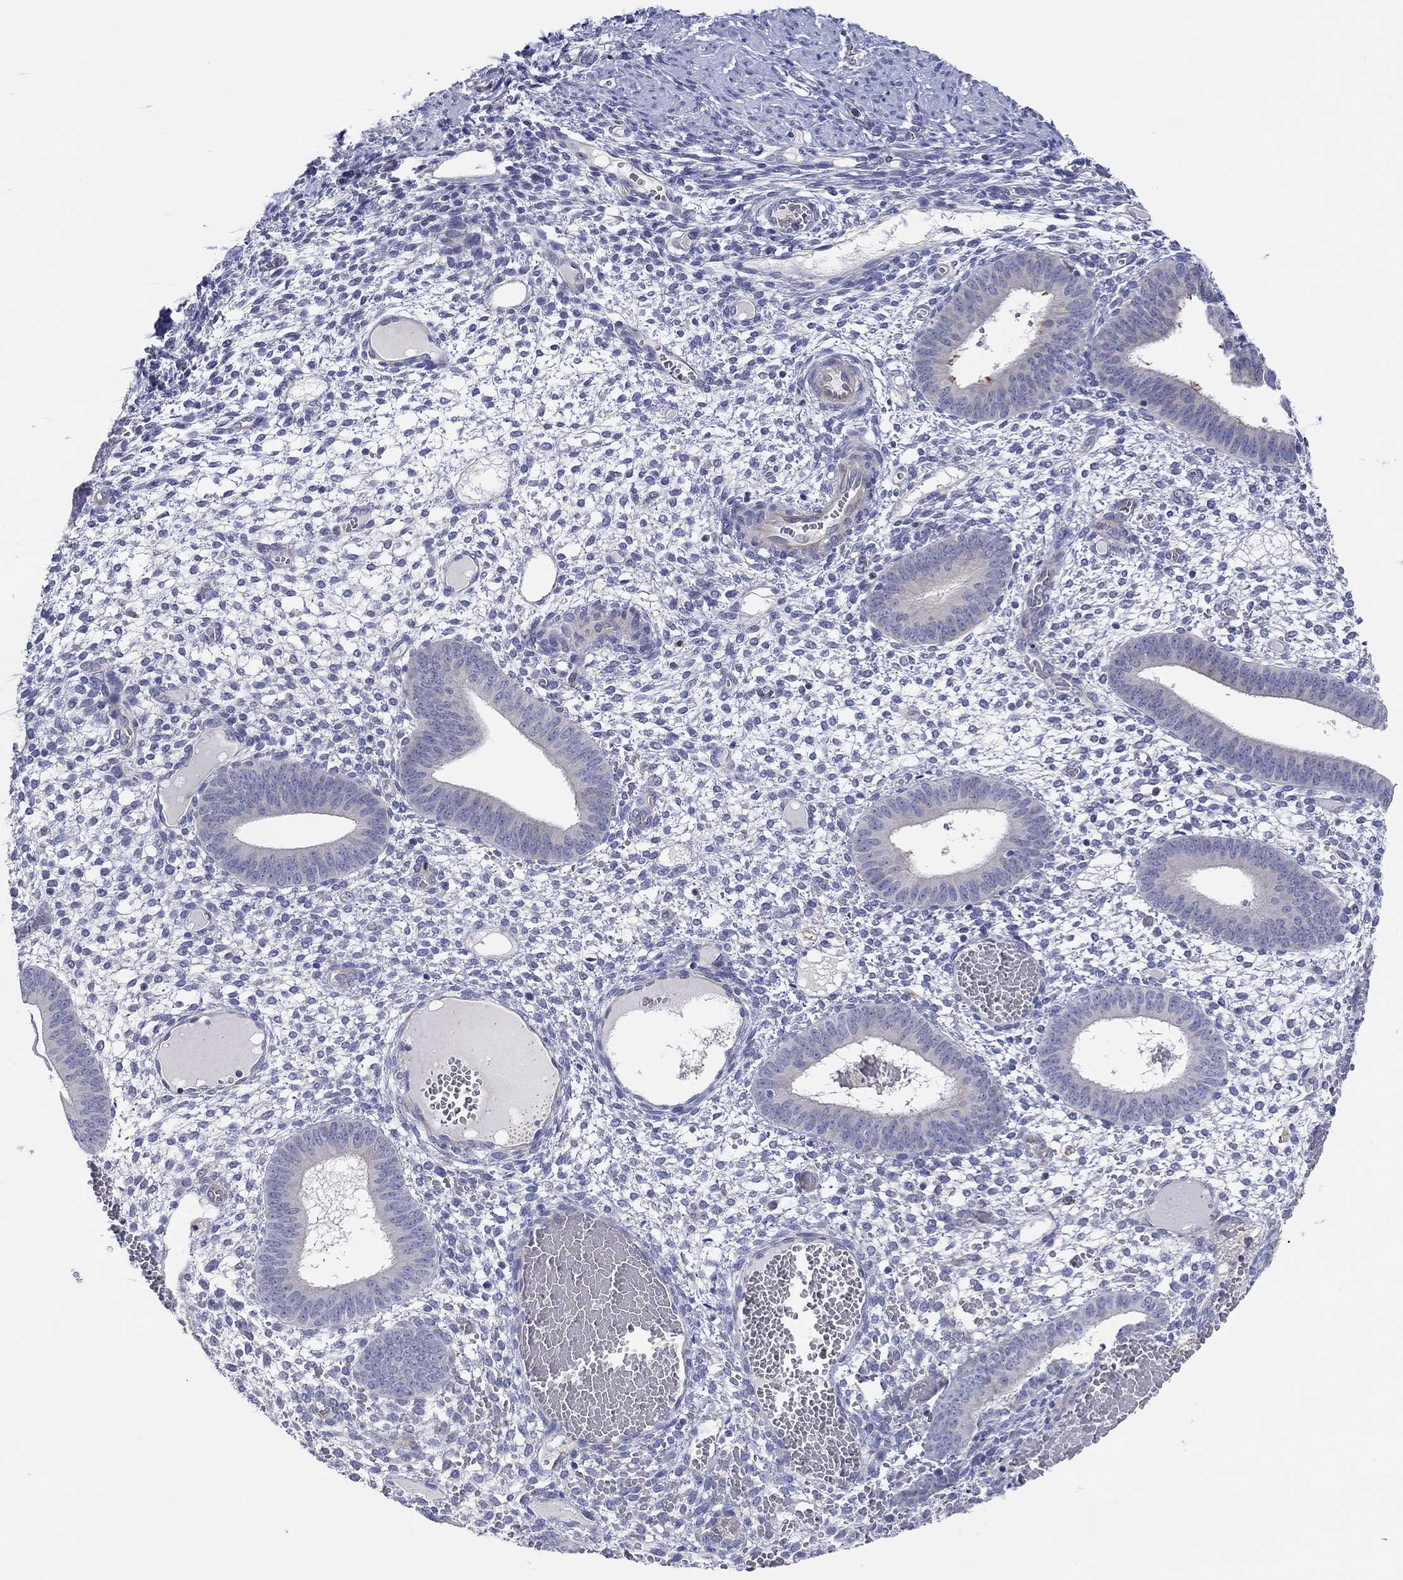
{"staining": {"intensity": "negative", "quantity": "none", "location": "none"}, "tissue": "endometrium", "cell_type": "Cells in endometrial stroma", "image_type": "normal", "snomed": [{"axis": "morphology", "description": "Normal tissue, NOS"}, {"axis": "topography", "description": "Endometrium"}], "caption": "This is an immunohistochemistry (IHC) image of unremarkable human endometrium. There is no expression in cells in endometrial stroma.", "gene": "ABCG4", "patient": {"sex": "female", "age": 42}}